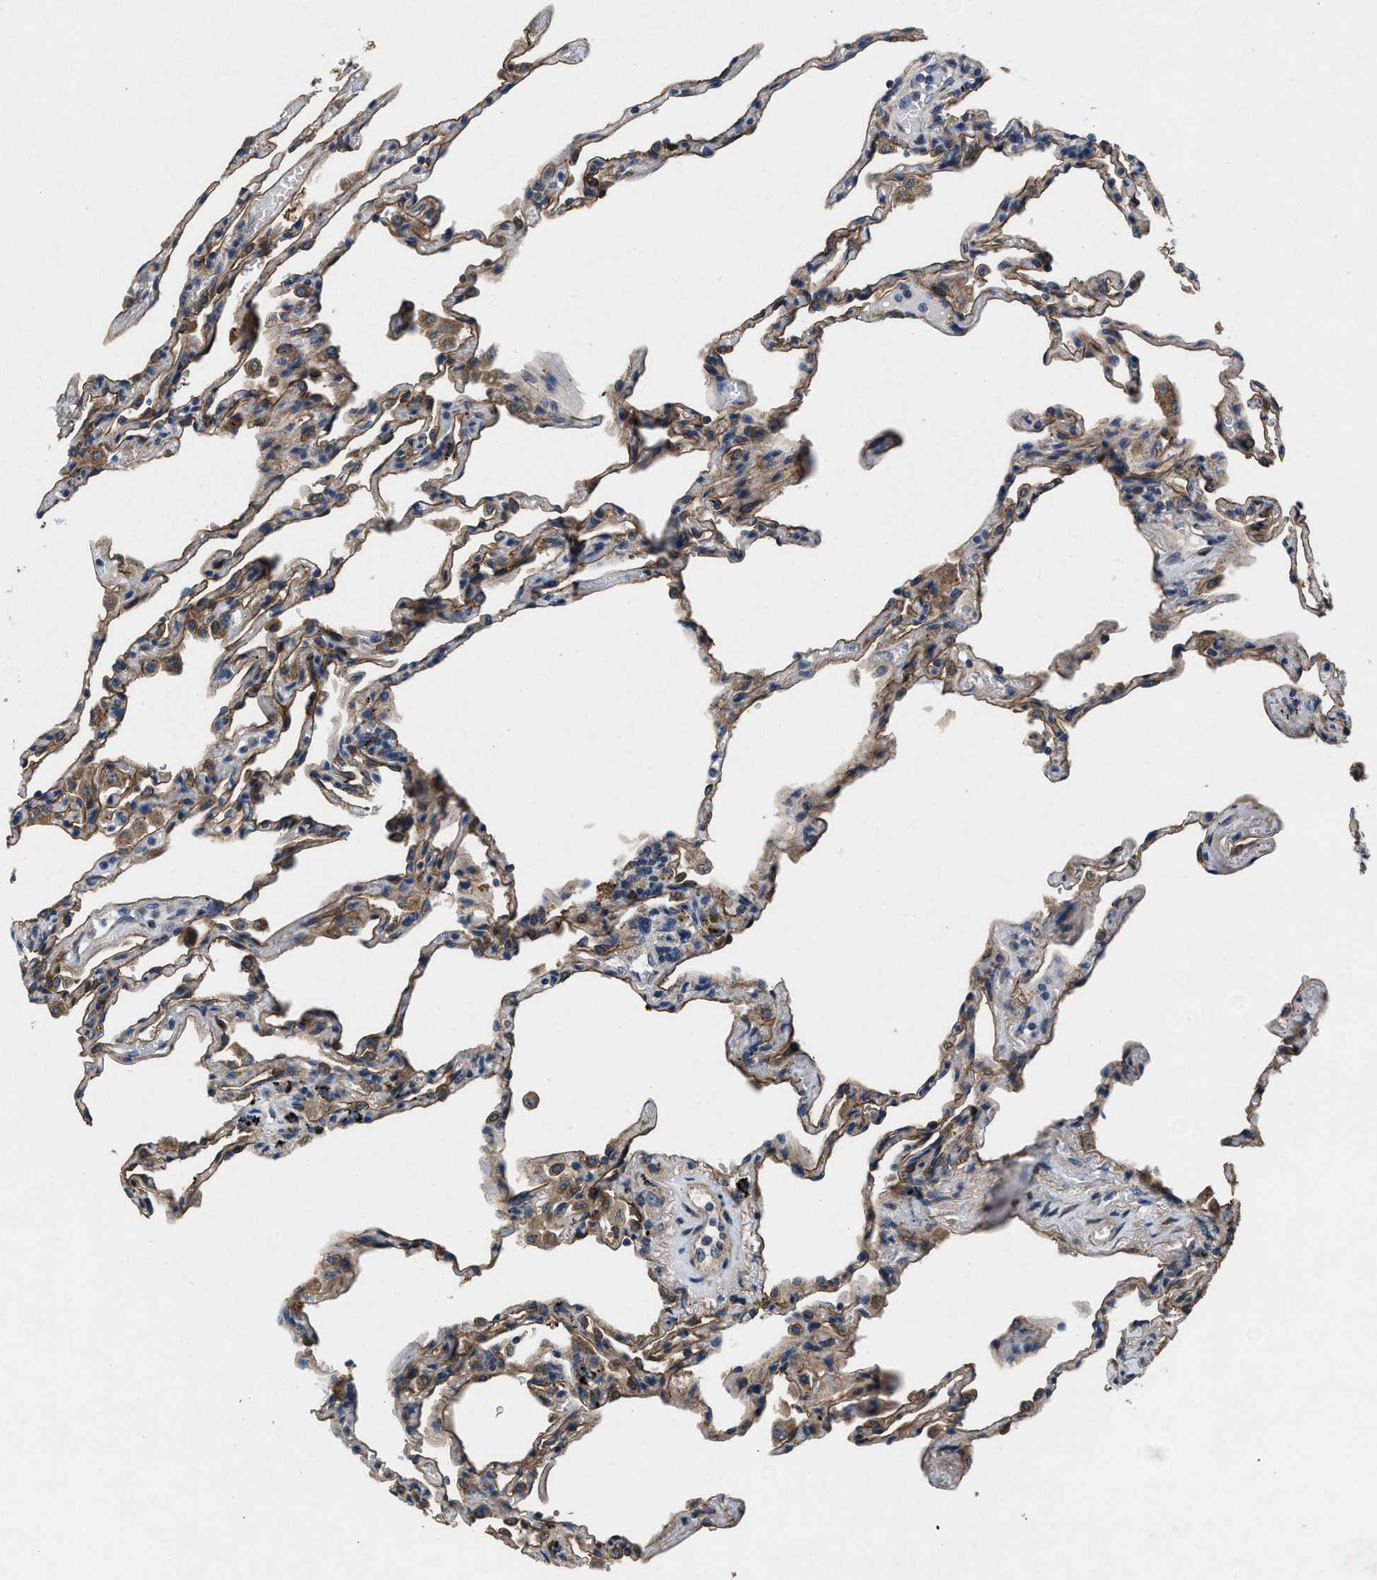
{"staining": {"intensity": "moderate", "quantity": ">75%", "location": "cytoplasmic/membranous"}, "tissue": "lung", "cell_type": "Alveolar cells", "image_type": "normal", "snomed": [{"axis": "morphology", "description": "Normal tissue, NOS"}, {"axis": "topography", "description": "Lung"}], "caption": "A brown stain labels moderate cytoplasmic/membranous staining of a protein in alveolar cells of benign lung.", "gene": "PDP1", "patient": {"sex": "male", "age": 59}}